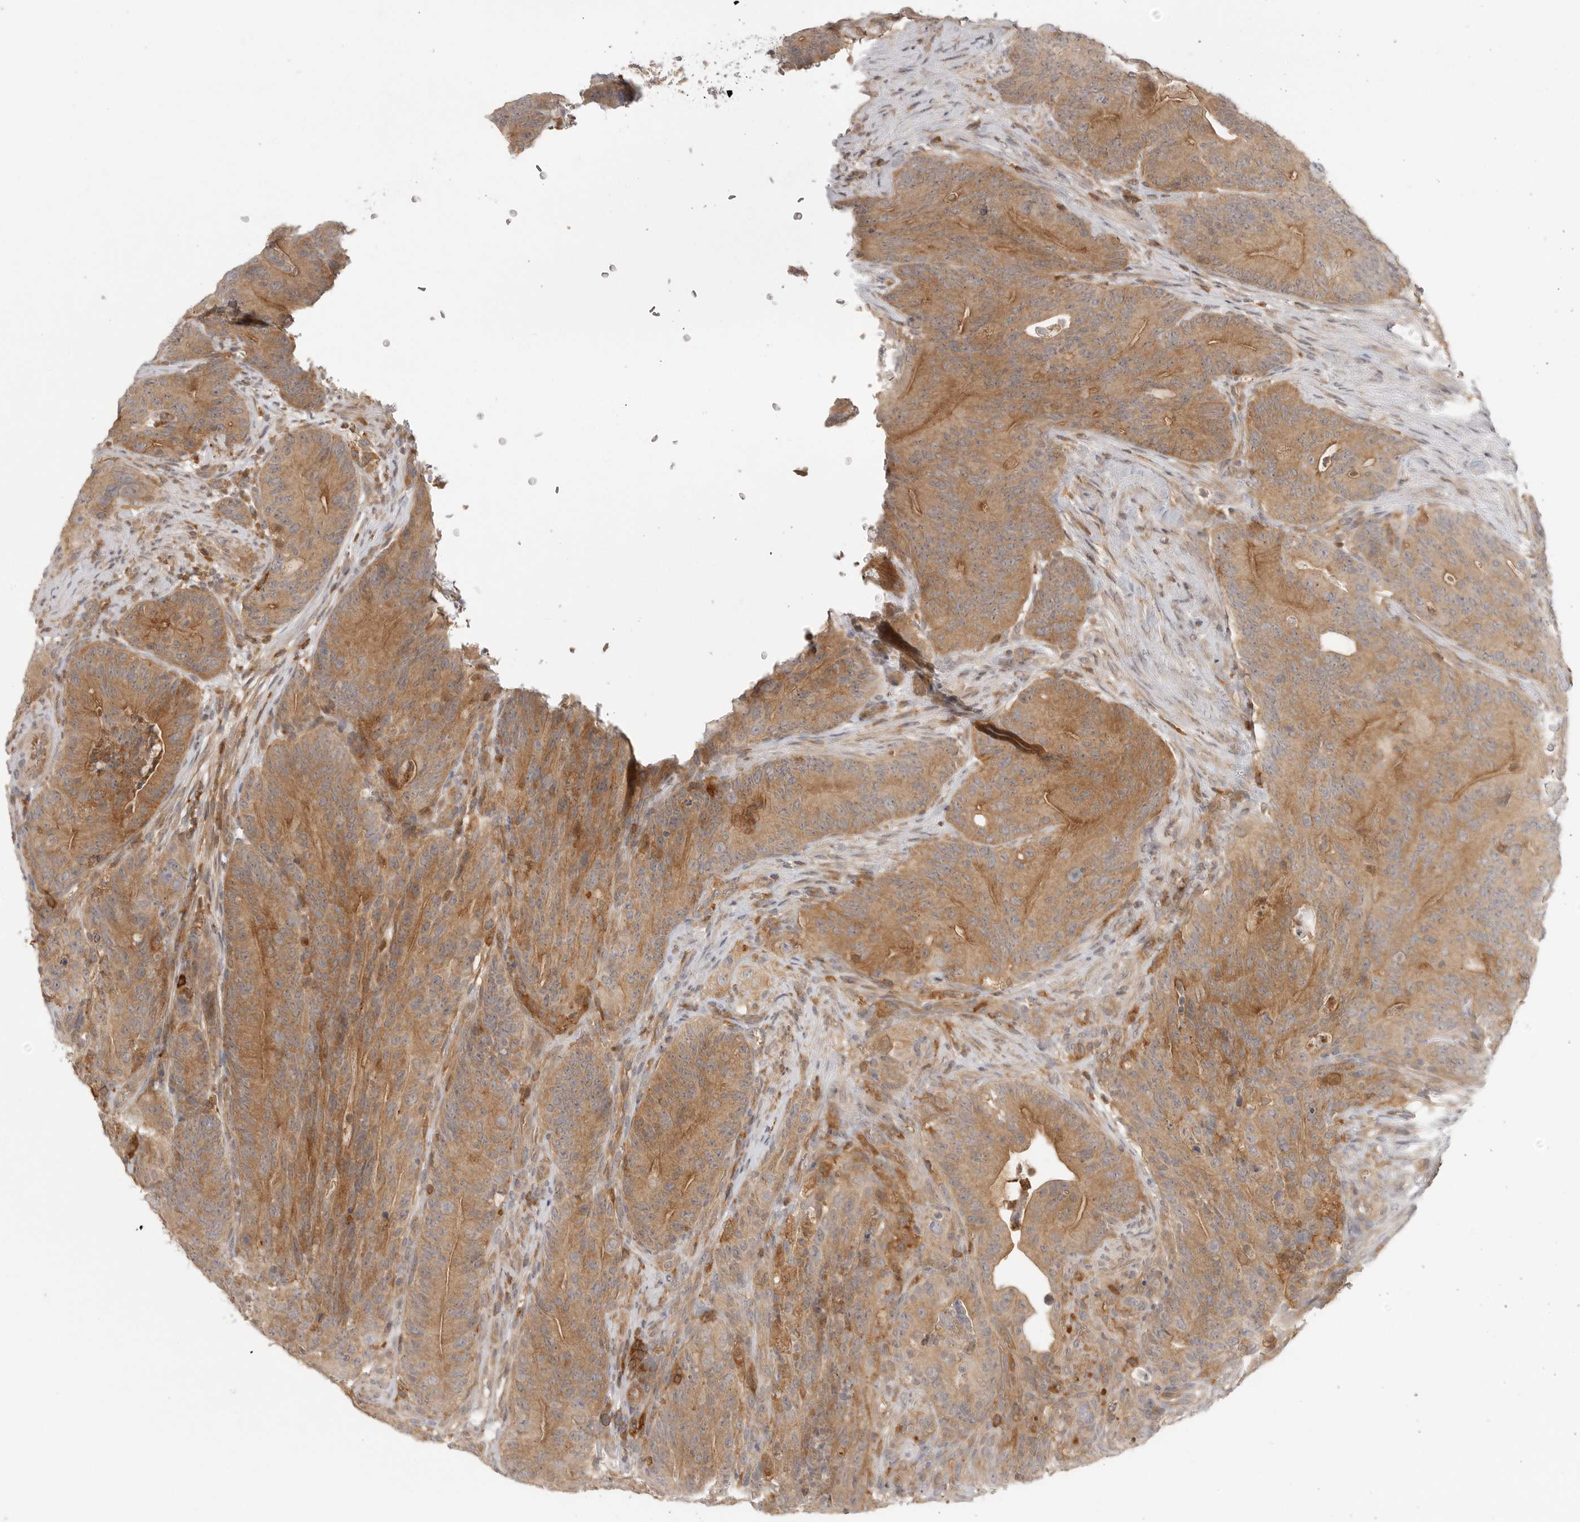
{"staining": {"intensity": "moderate", "quantity": ">75%", "location": "cytoplasmic/membranous"}, "tissue": "colorectal cancer", "cell_type": "Tumor cells", "image_type": "cancer", "snomed": [{"axis": "morphology", "description": "Normal tissue, NOS"}, {"axis": "topography", "description": "Colon"}], "caption": "This photomicrograph displays immunohistochemistry (IHC) staining of human colorectal cancer, with medium moderate cytoplasmic/membranous expression in about >75% of tumor cells.", "gene": "DBNL", "patient": {"sex": "female", "age": 82}}